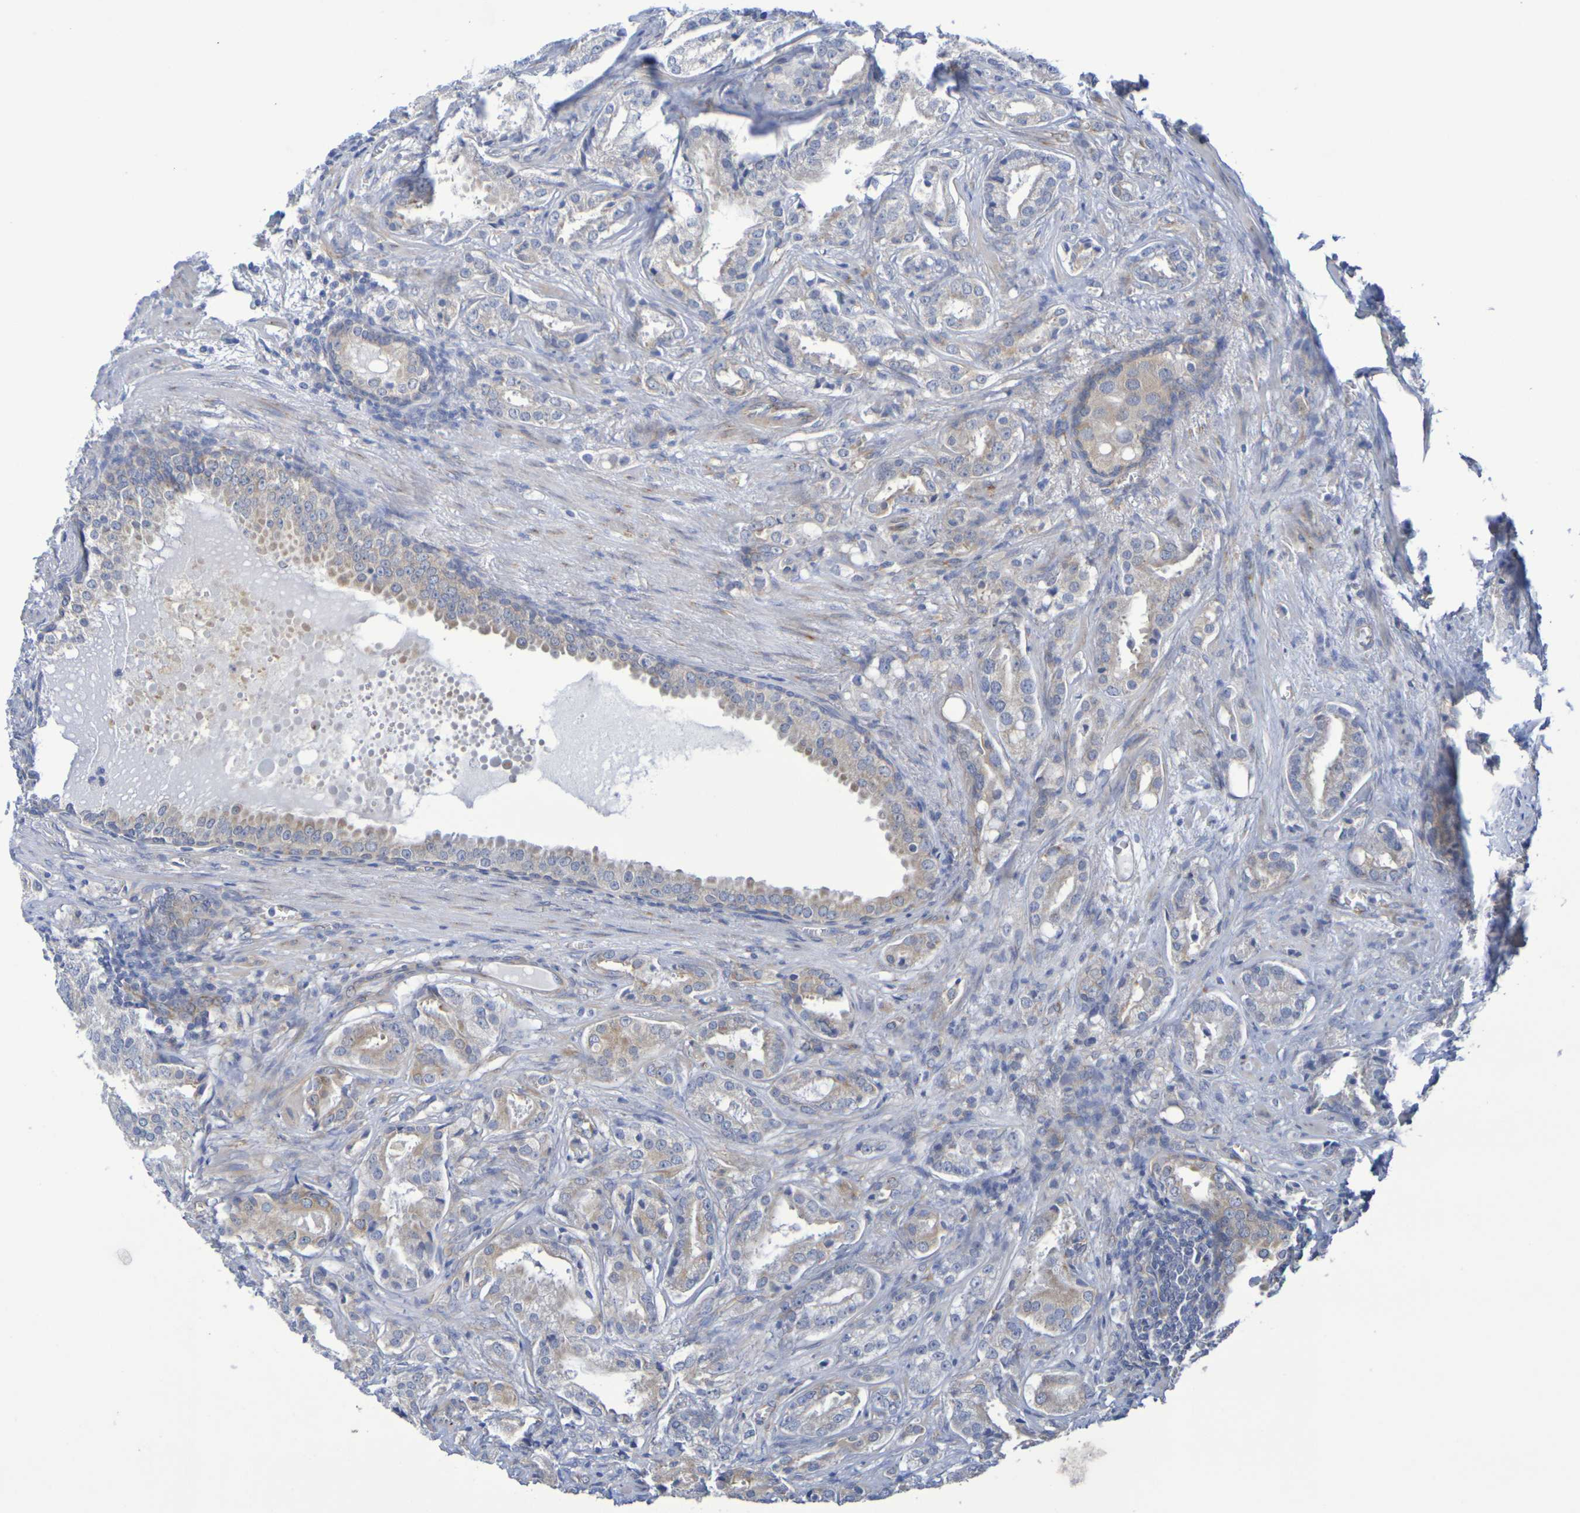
{"staining": {"intensity": "weak", "quantity": "25%-75%", "location": "cytoplasmic/membranous"}, "tissue": "prostate cancer", "cell_type": "Tumor cells", "image_type": "cancer", "snomed": [{"axis": "morphology", "description": "Adenocarcinoma, High grade"}, {"axis": "topography", "description": "Prostate"}], "caption": "Tumor cells reveal low levels of weak cytoplasmic/membranous expression in about 25%-75% of cells in human adenocarcinoma (high-grade) (prostate).", "gene": "TMCC3", "patient": {"sex": "male", "age": 64}}